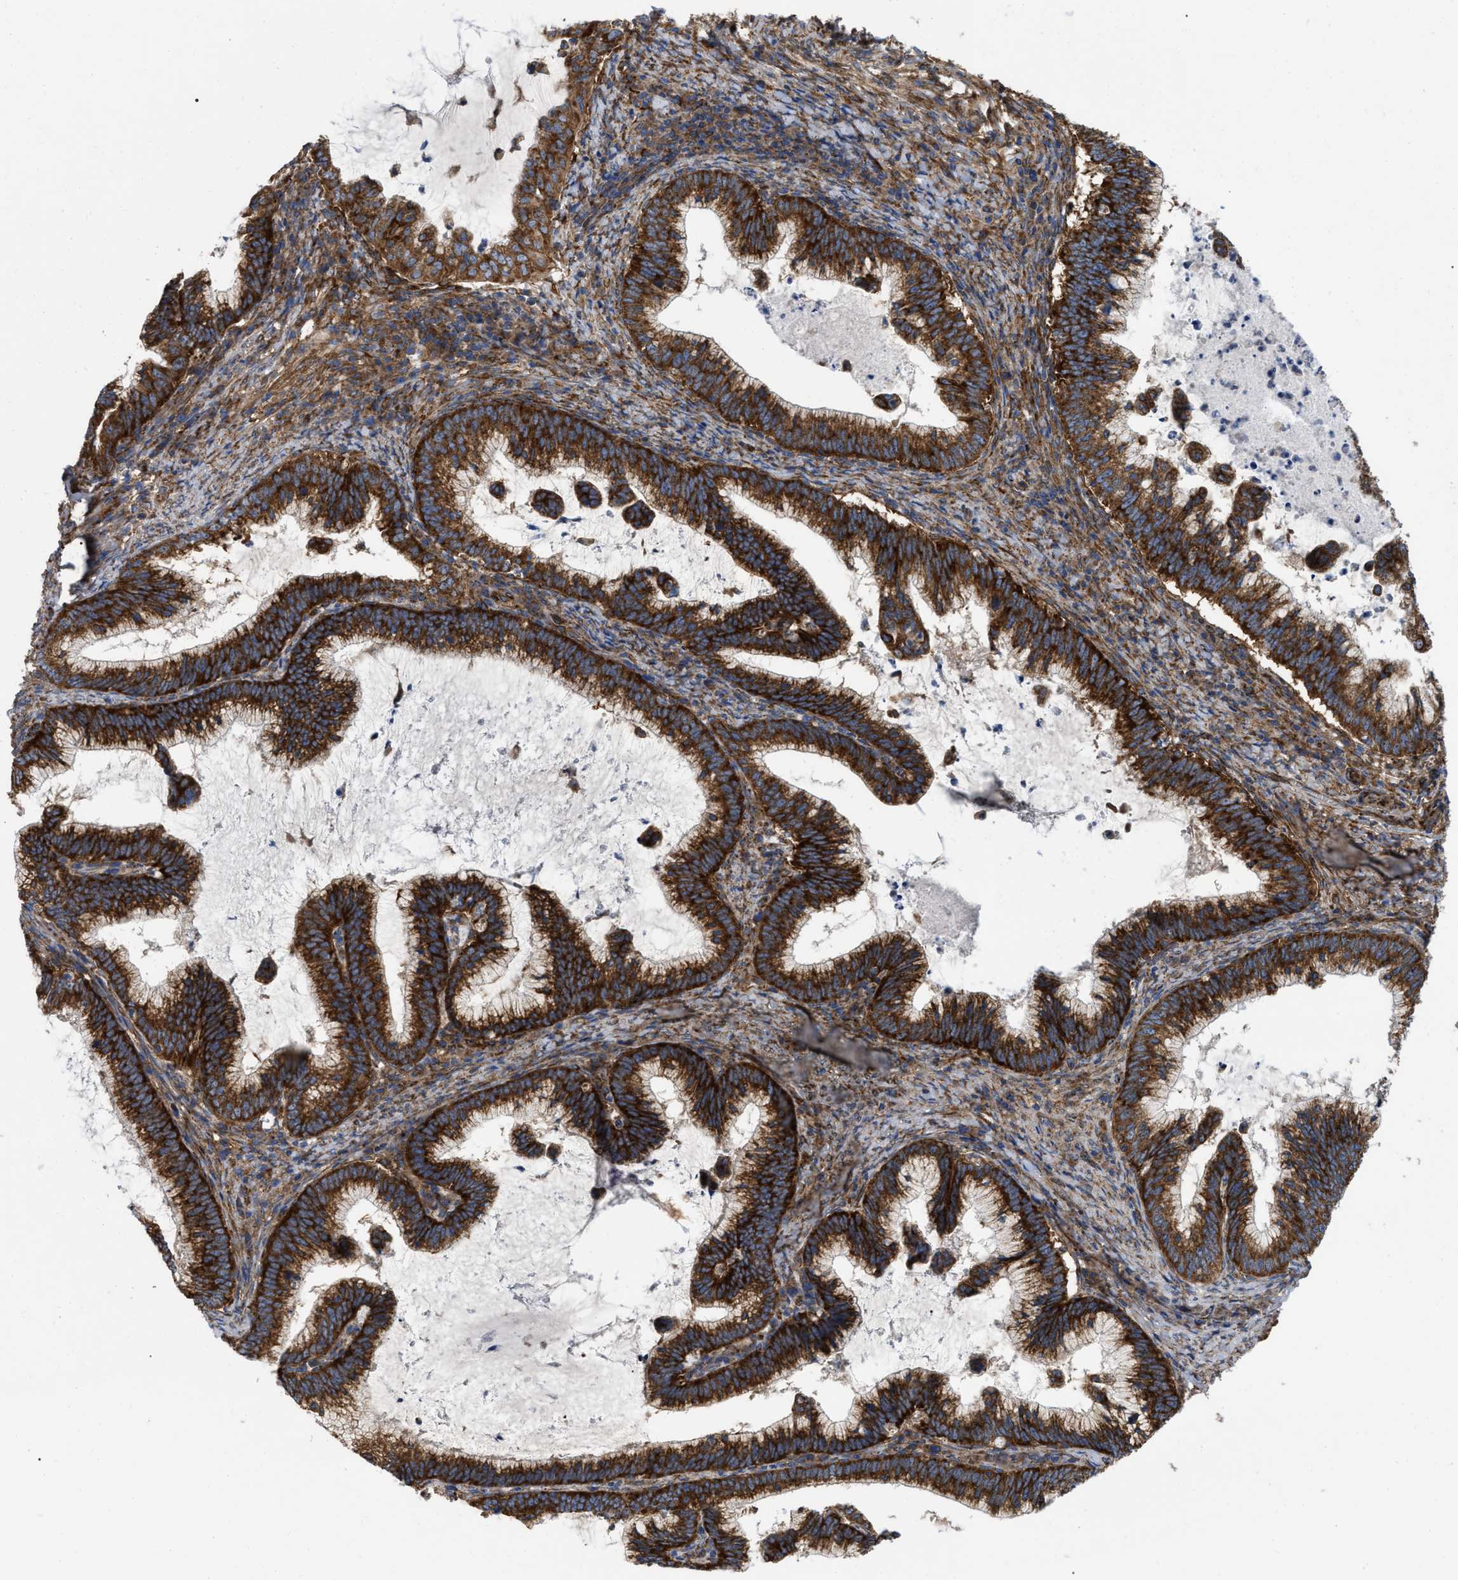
{"staining": {"intensity": "strong", "quantity": ">75%", "location": "cytoplasmic/membranous"}, "tissue": "cervical cancer", "cell_type": "Tumor cells", "image_type": "cancer", "snomed": [{"axis": "morphology", "description": "Adenocarcinoma, NOS"}, {"axis": "topography", "description": "Cervix"}], "caption": "A high-resolution histopathology image shows immunohistochemistry (IHC) staining of adenocarcinoma (cervical), which reveals strong cytoplasmic/membranous positivity in about >75% of tumor cells.", "gene": "FAM120A", "patient": {"sex": "female", "age": 36}}